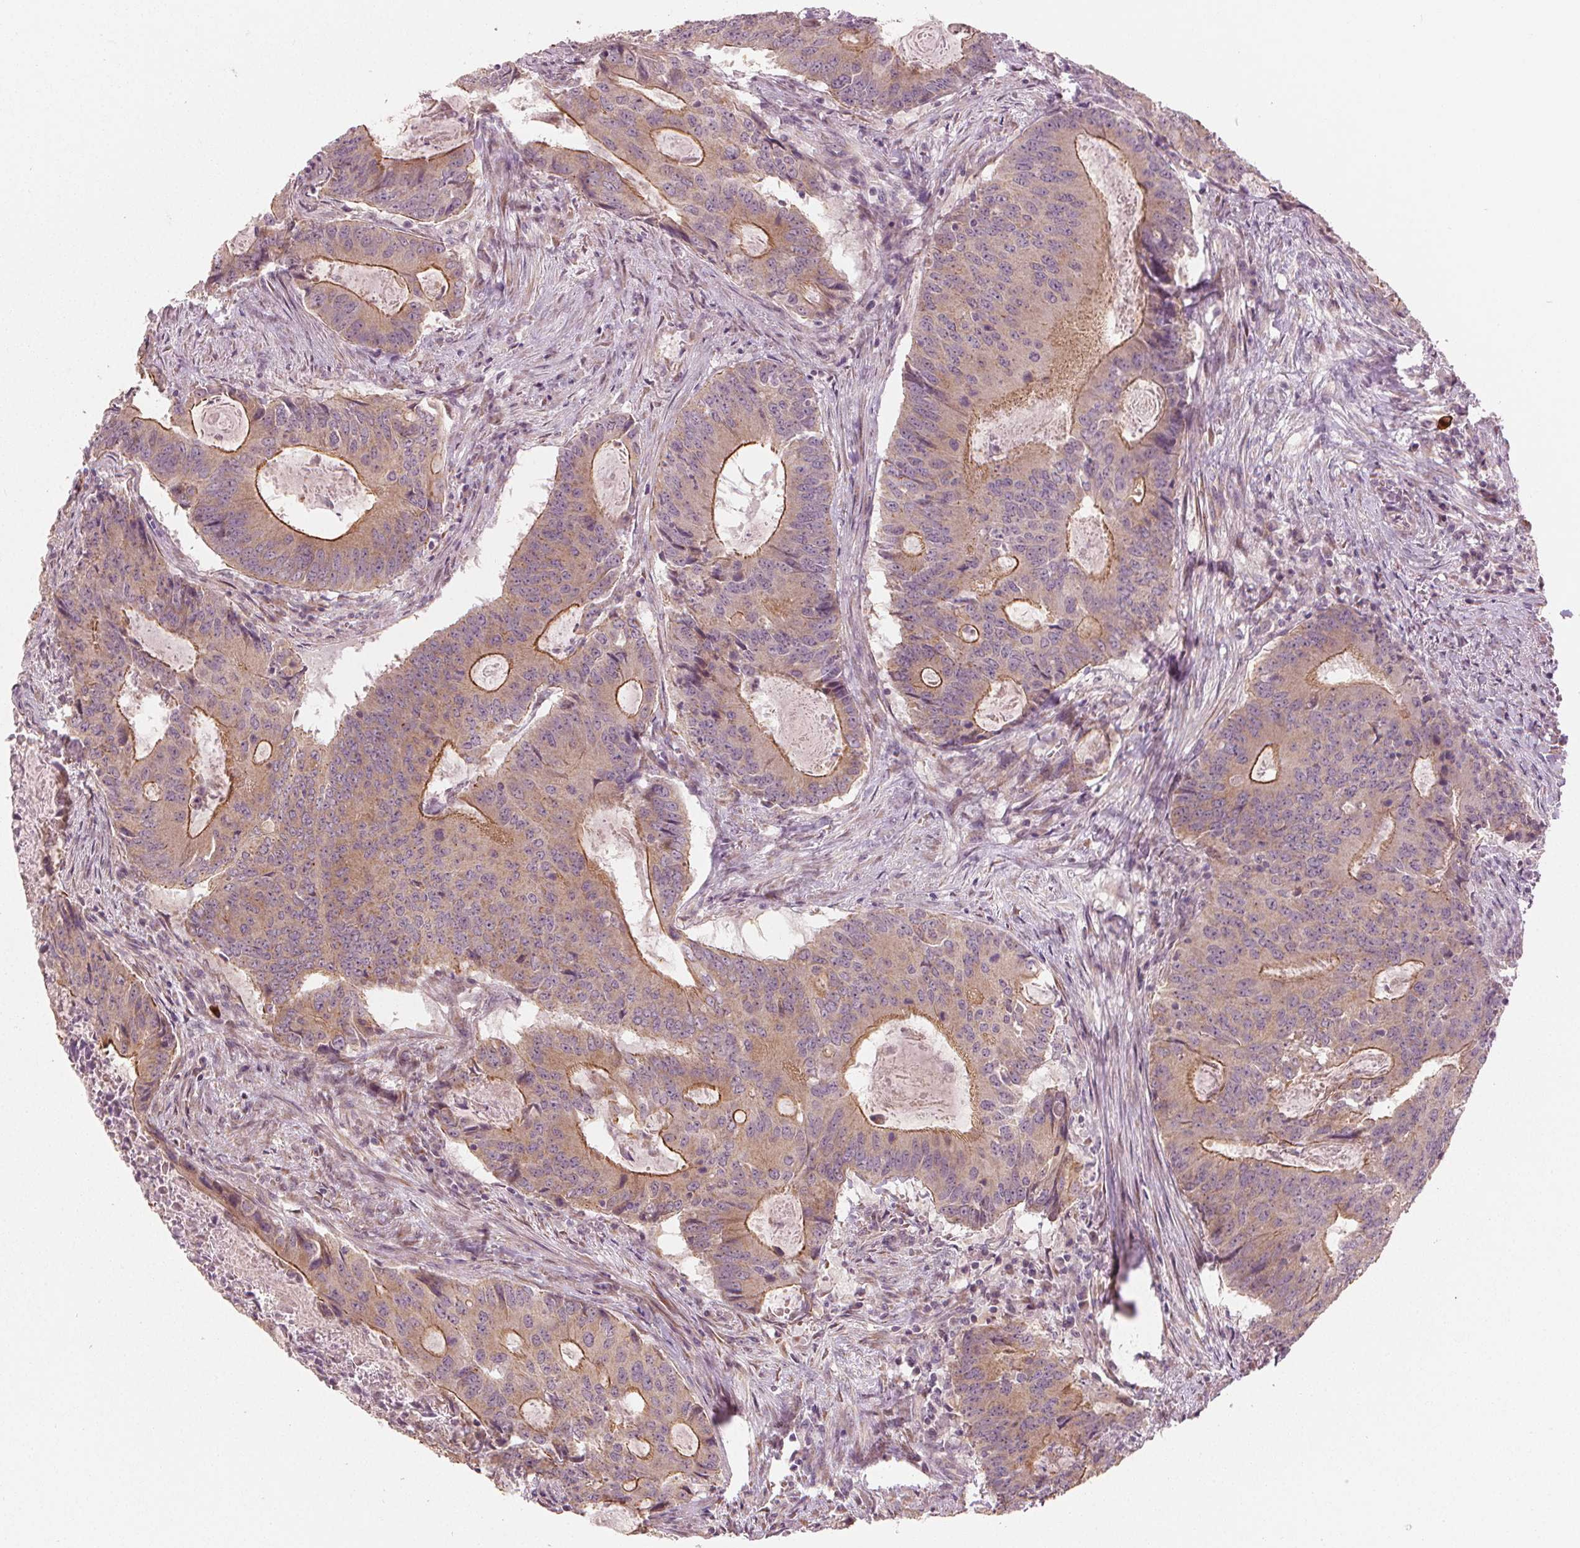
{"staining": {"intensity": "strong", "quantity": "<25%", "location": "cytoplasmic/membranous"}, "tissue": "colorectal cancer", "cell_type": "Tumor cells", "image_type": "cancer", "snomed": [{"axis": "morphology", "description": "Adenocarcinoma, NOS"}, {"axis": "topography", "description": "Colon"}], "caption": "DAB immunohistochemical staining of colorectal adenocarcinoma shows strong cytoplasmic/membranous protein expression in about <25% of tumor cells.", "gene": "CLBA1", "patient": {"sex": "male", "age": 67}}